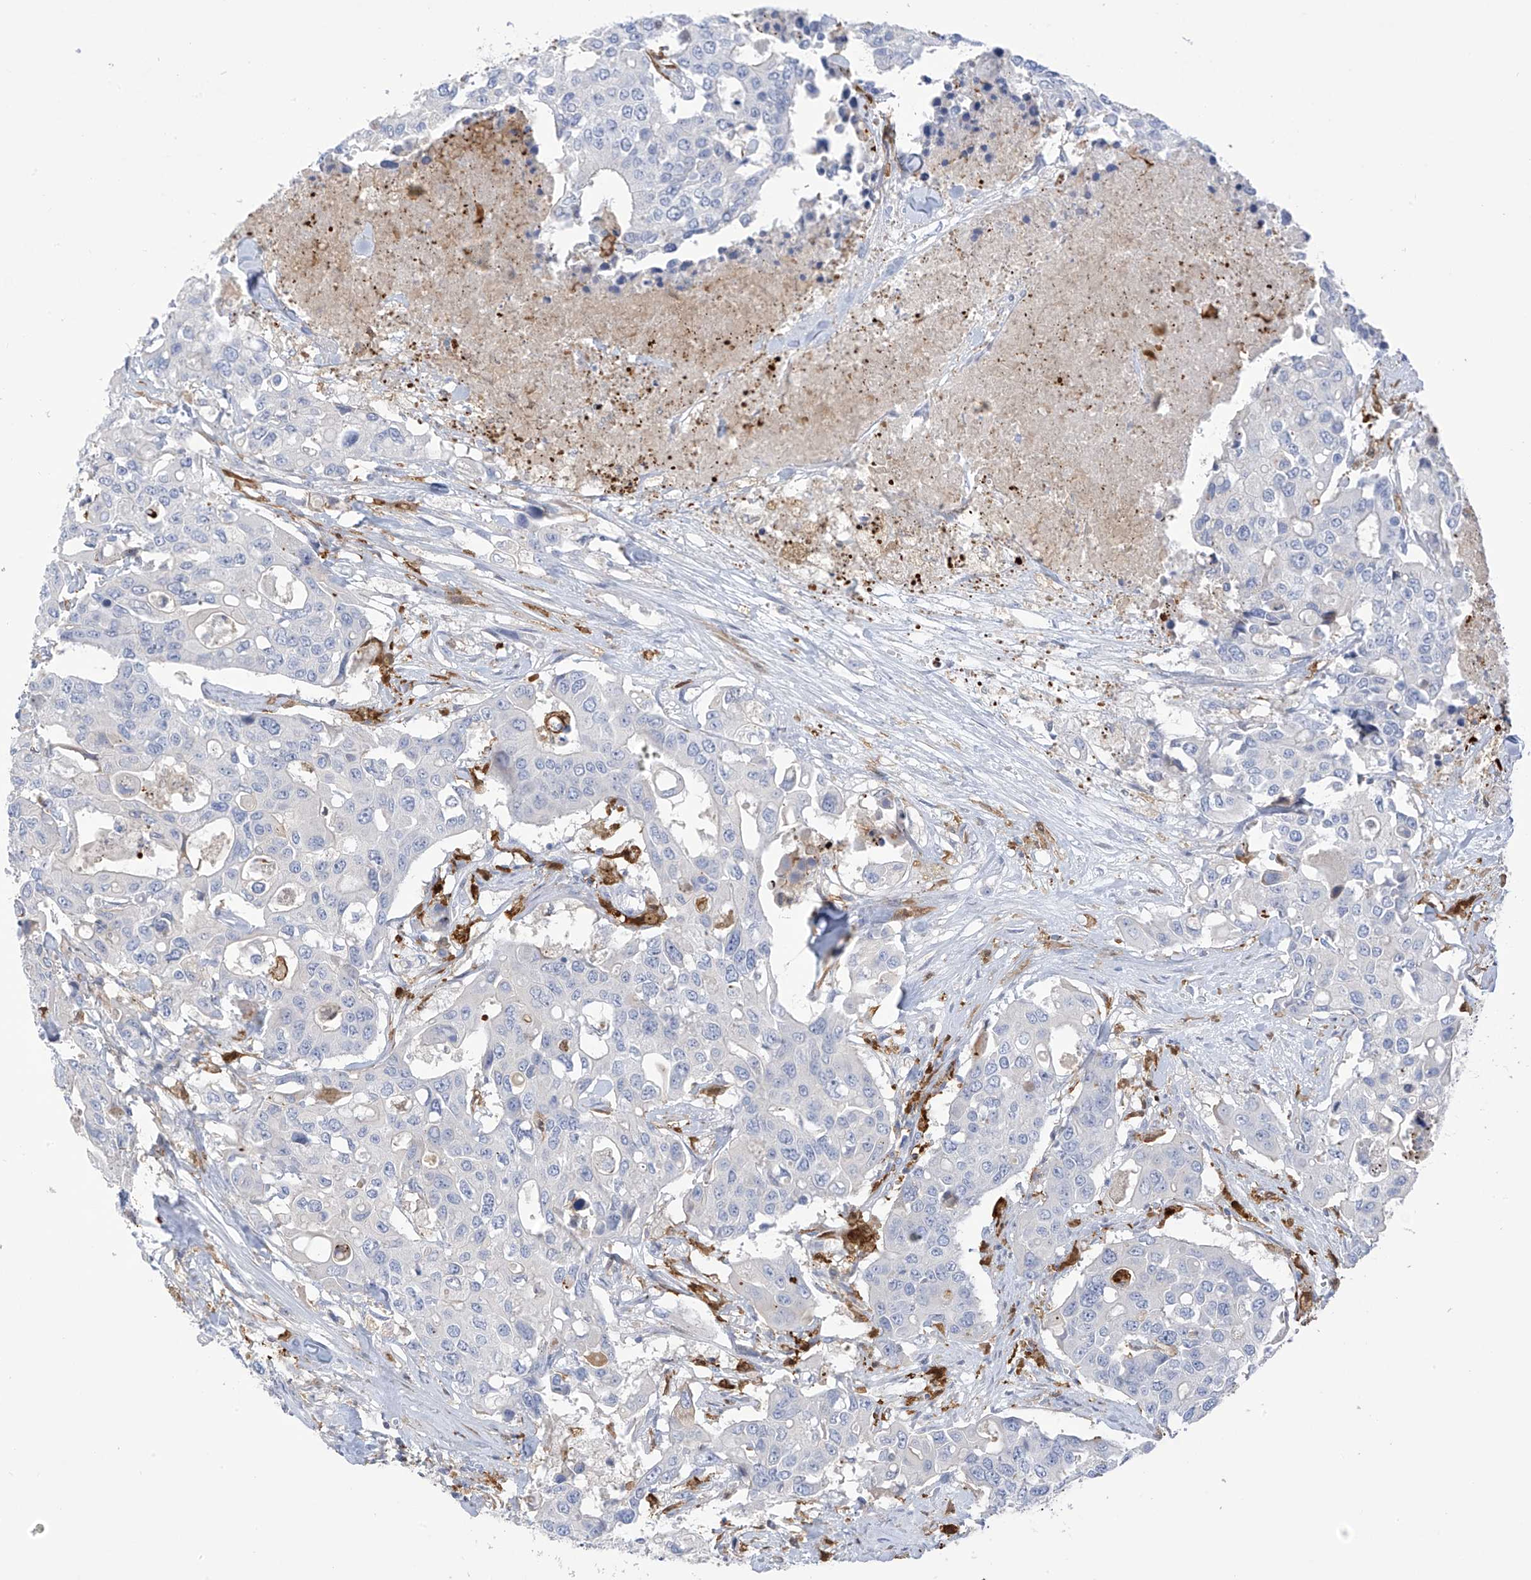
{"staining": {"intensity": "negative", "quantity": "none", "location": "none"}, "tissue": "colorectal cancer", "cell_type": "Tumor cells", "image_type": "cancer", "snomed": [{"axis": "morphology", "description": "Adenocarcinoma, NOS"}, {"axis": "topography", "description": "Colon"}], "caption": "Colorectal cancer stained for a protein using IHC displays no positivity tumor cells.", "gene": "TRMT2B", "patient": {"sex": "male", "age": 77}}